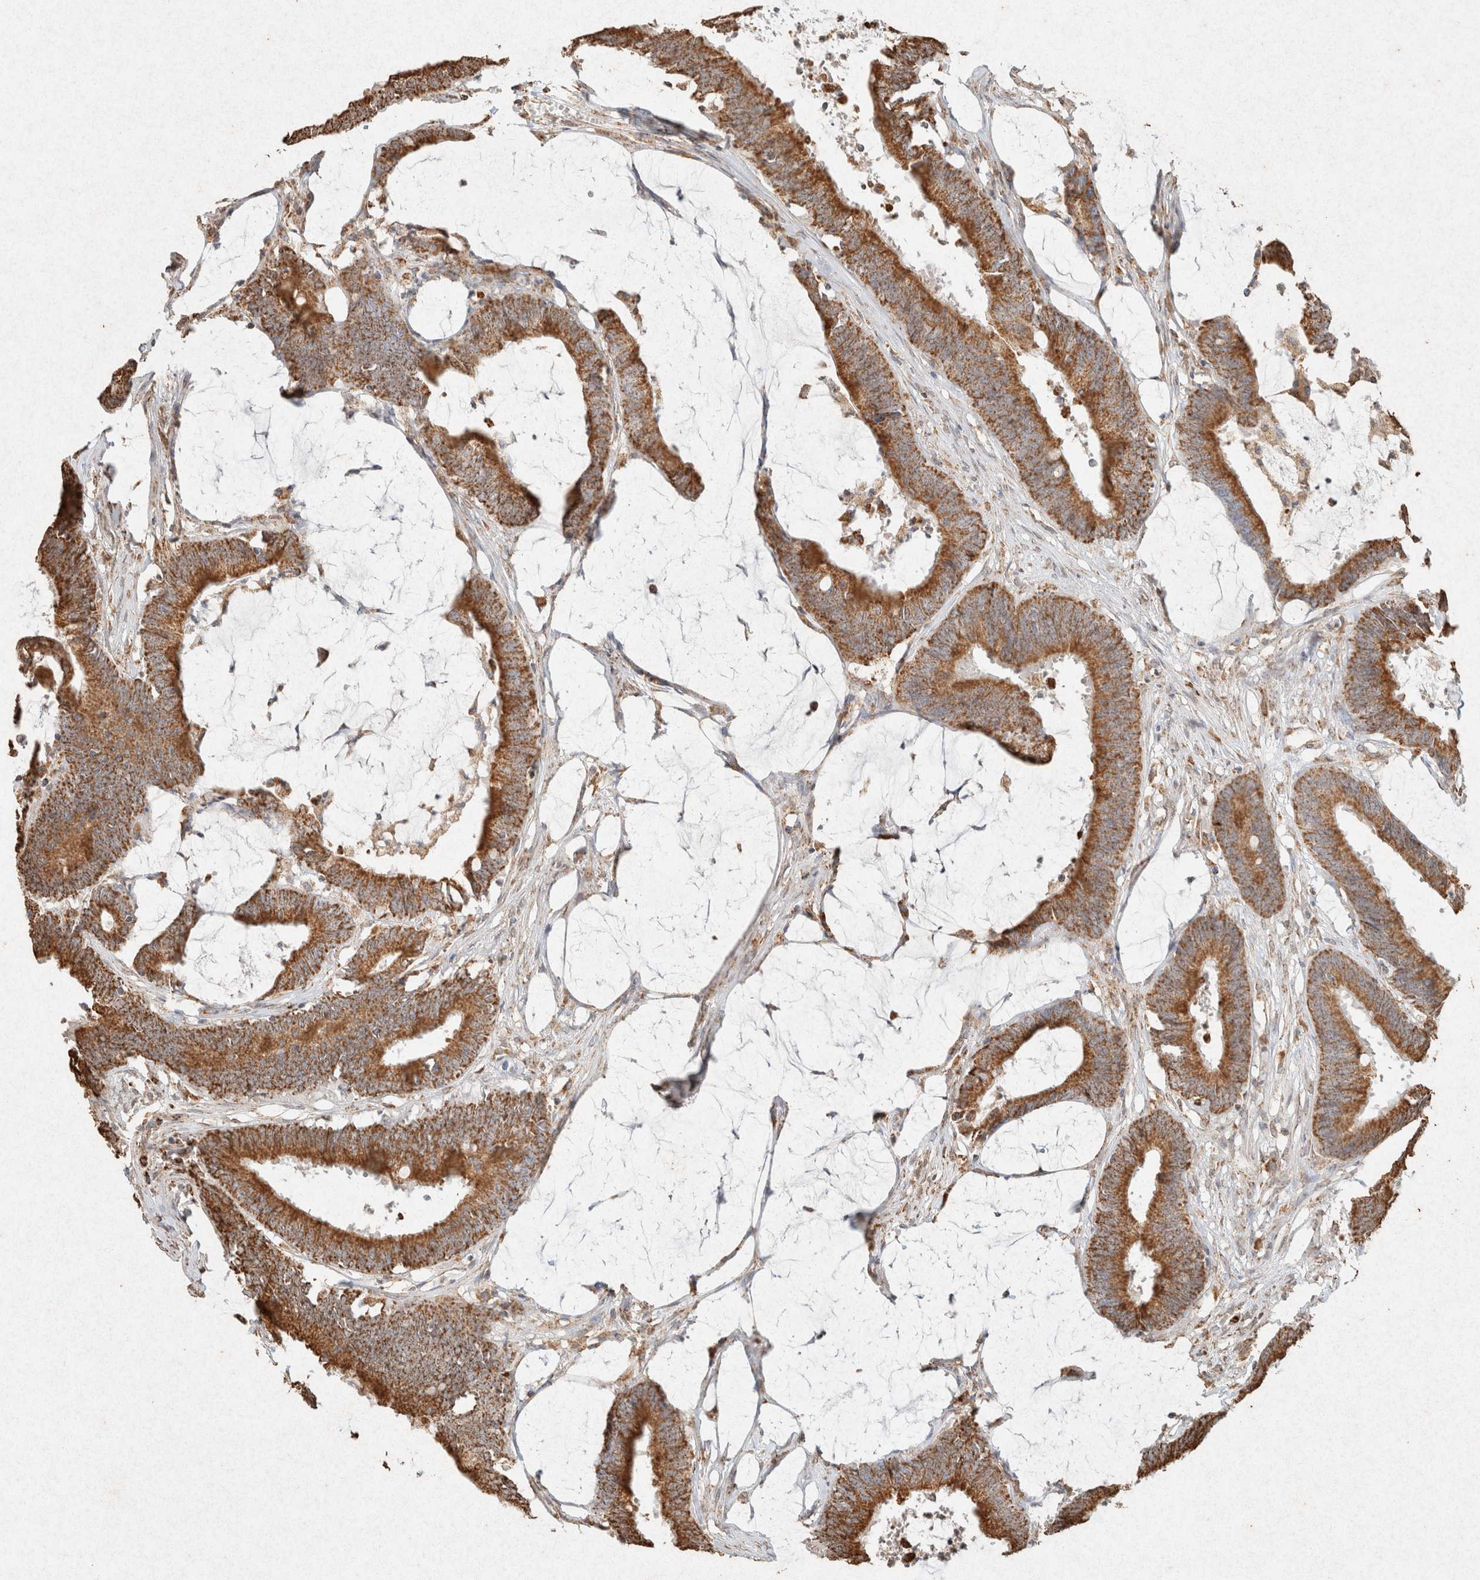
{"staining": {"intensity": "strong", "quantity": ">75%", "location": "cytoplasmic/membranous"}, "tissue": "colorectal cancer", "cell_type": "Tumor cells", "image_type": "cancer", "snomed": [{"axis": "morphology", "description": "Adenocarcinoma, NOS"}, {"axis": "topography", "description": "Rectum"}], "caption": "Approximately >75% of tumor cells in human adenocarcinoma (colorectal) show strong cytoplasmic/membranous protein expression as visualized by brown immunohistochemical staining.", "gene": "SDC2", "patient": {"sex": "female", "age": 66}}